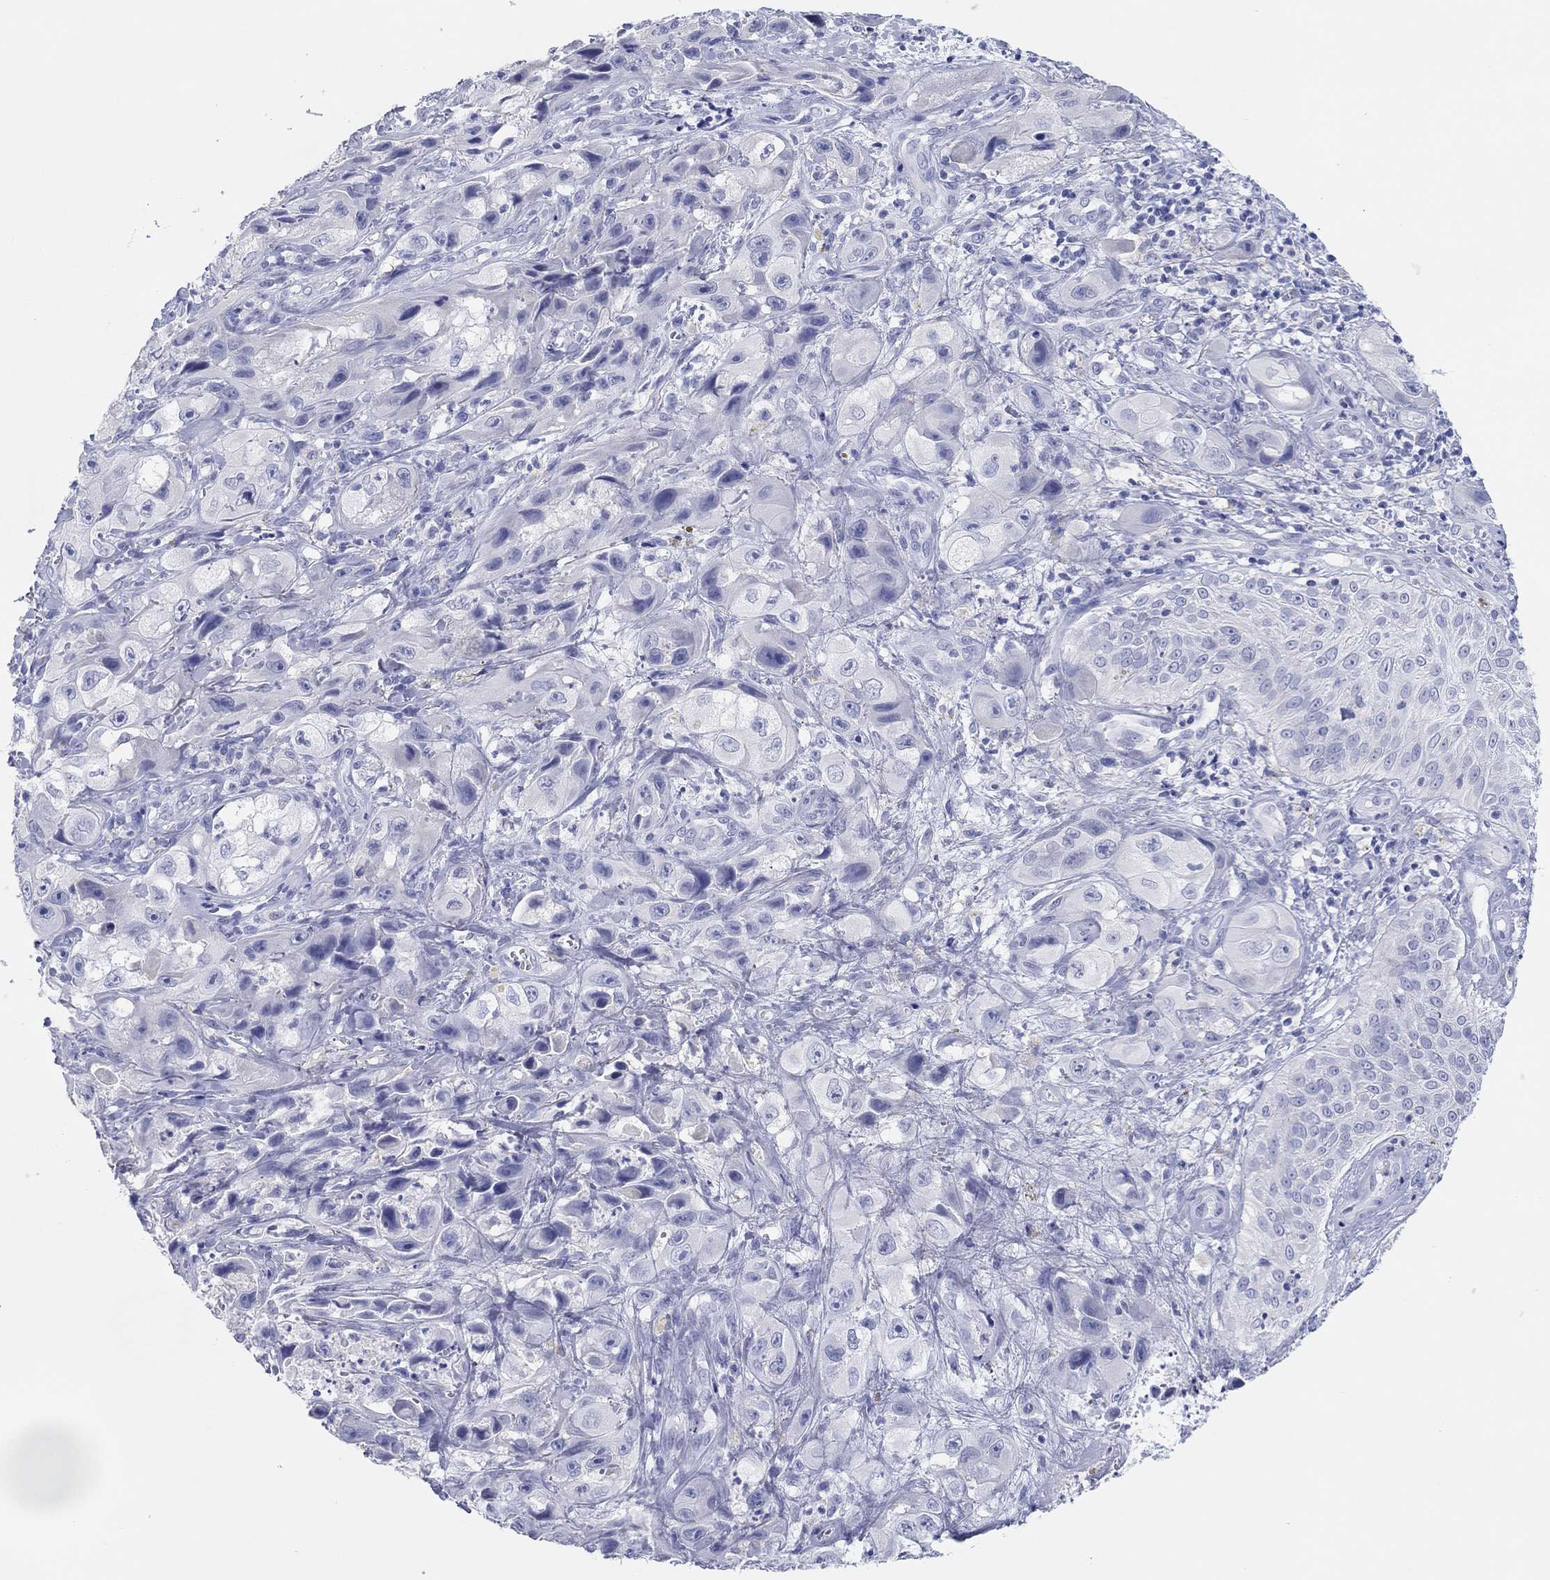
{"staining": {"intensity": "negative", "quantity": "none", "location": "none"}, "tissue": "skin cancer", "cell_type": "Tumor cells", "image_type": "cancer", "snomed": [{"axis": "morphology", "description": "Squamous cell carcinoma, NOS"}, {"axis": "topography", "description": "Skin"}, {"axis": "topography", "description": "Subcutis"}], "caption": "Protein analysis of squamous cell carcinoma (skin) shows no significant staining in tumor cells.", "gene": "ERICH3", "patient": {"sex": "male", "age": 73}}